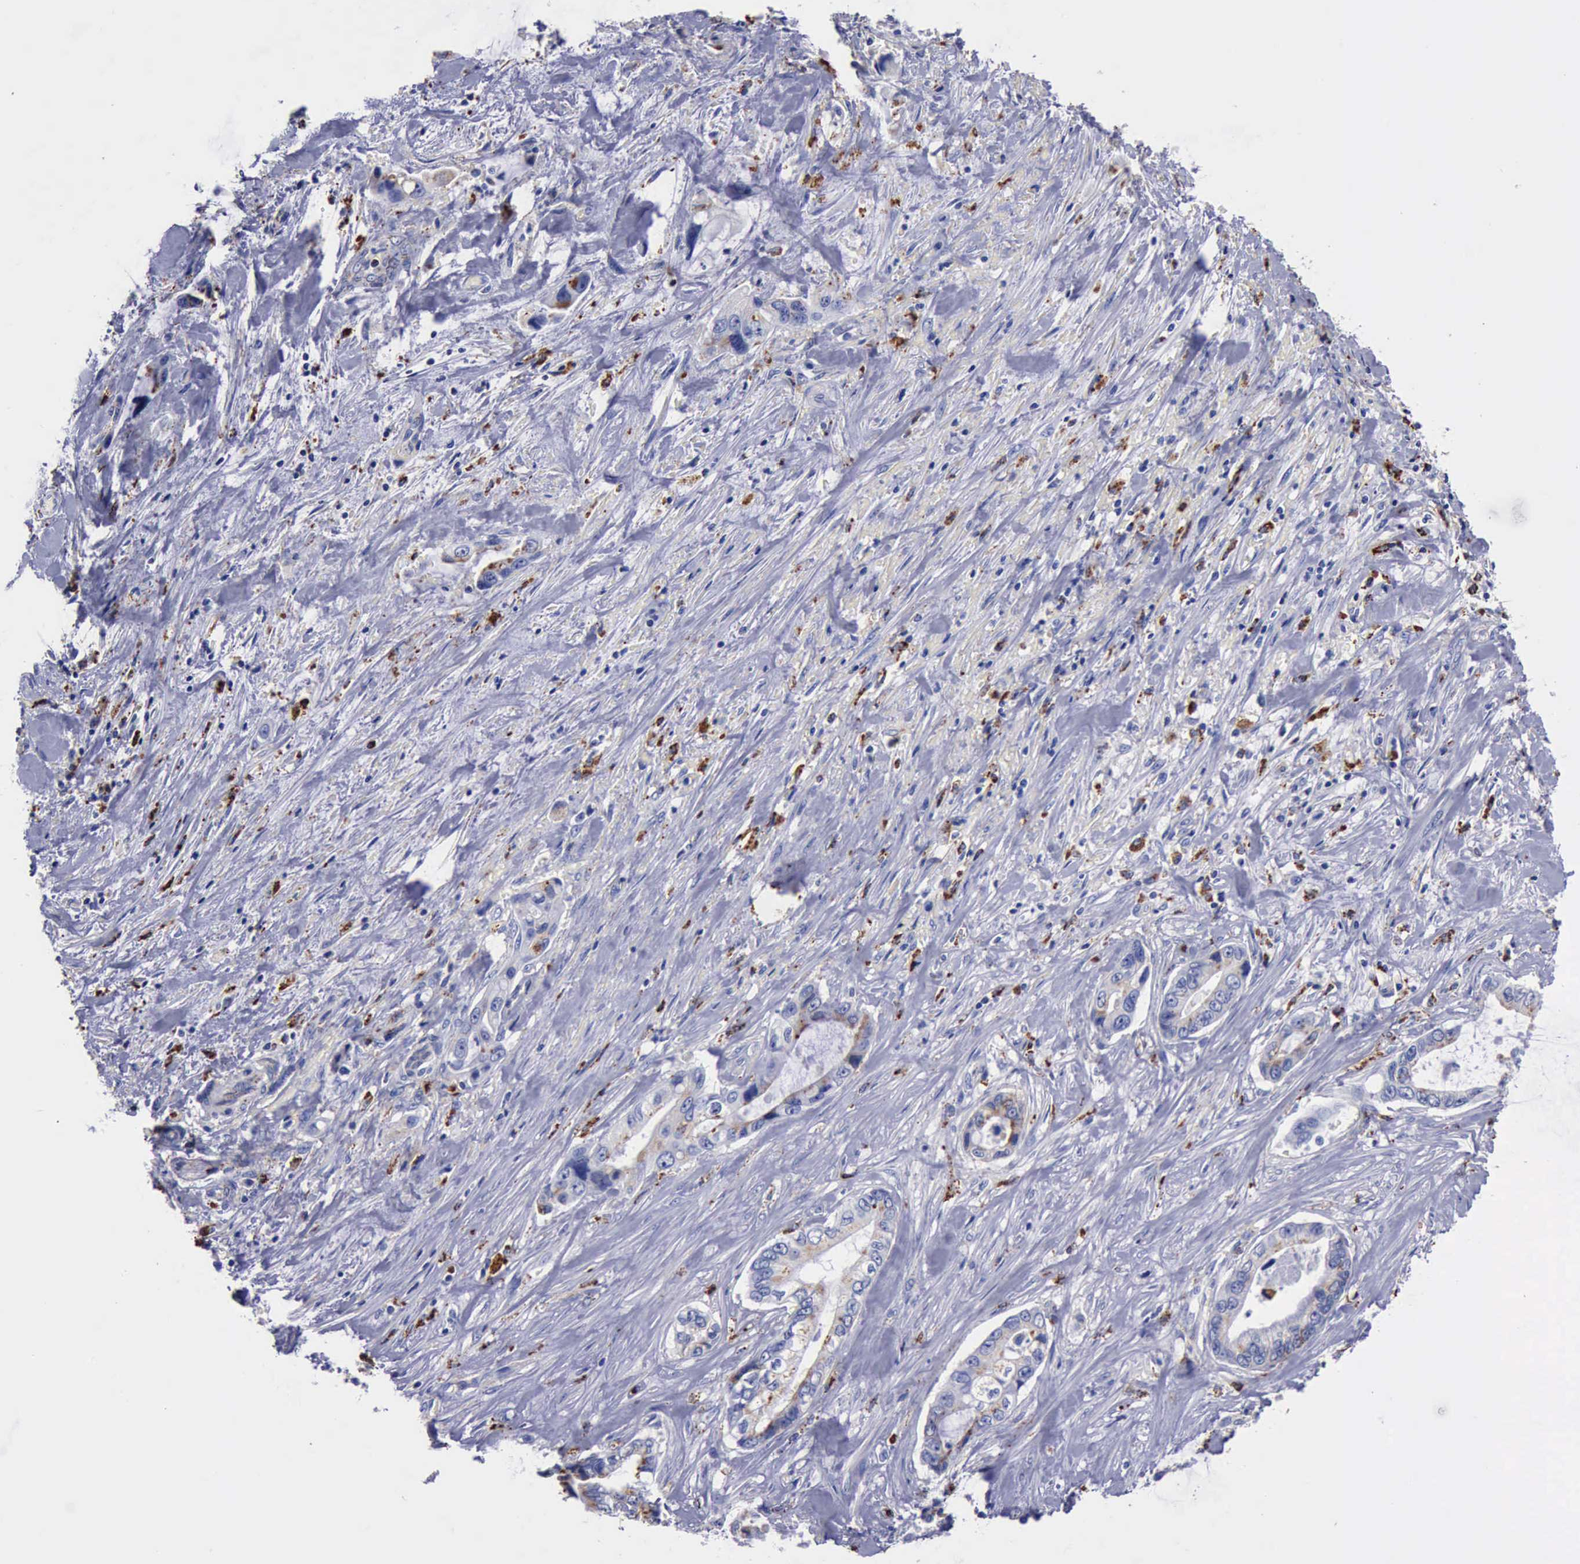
{"staining": {"intensity": "moderate", "quantity": "25%-75%", "location": "cytoplasmic/membranous"}, "tissue": "pancreatic cancer", "cell_type": "Tumor cells", "image_type": "cancer", "snomed": [{"axis": "morphology", "description": "Adenocarcinoma, NOS"}, {"axis": "topography", "description": "Pancreas"}, {"axis": "topography", "description": "Stomach, upper"}], "caption": "Pancreatic cancer (adenocarcinoma) tissue demonstrates moderate cytoplasmic/membranous expression in about 25%-75% of tumor cells, visualized by immunohistochemistry.", "gene": "CTSD", "patient": {"sex": "male", "age": 77}}